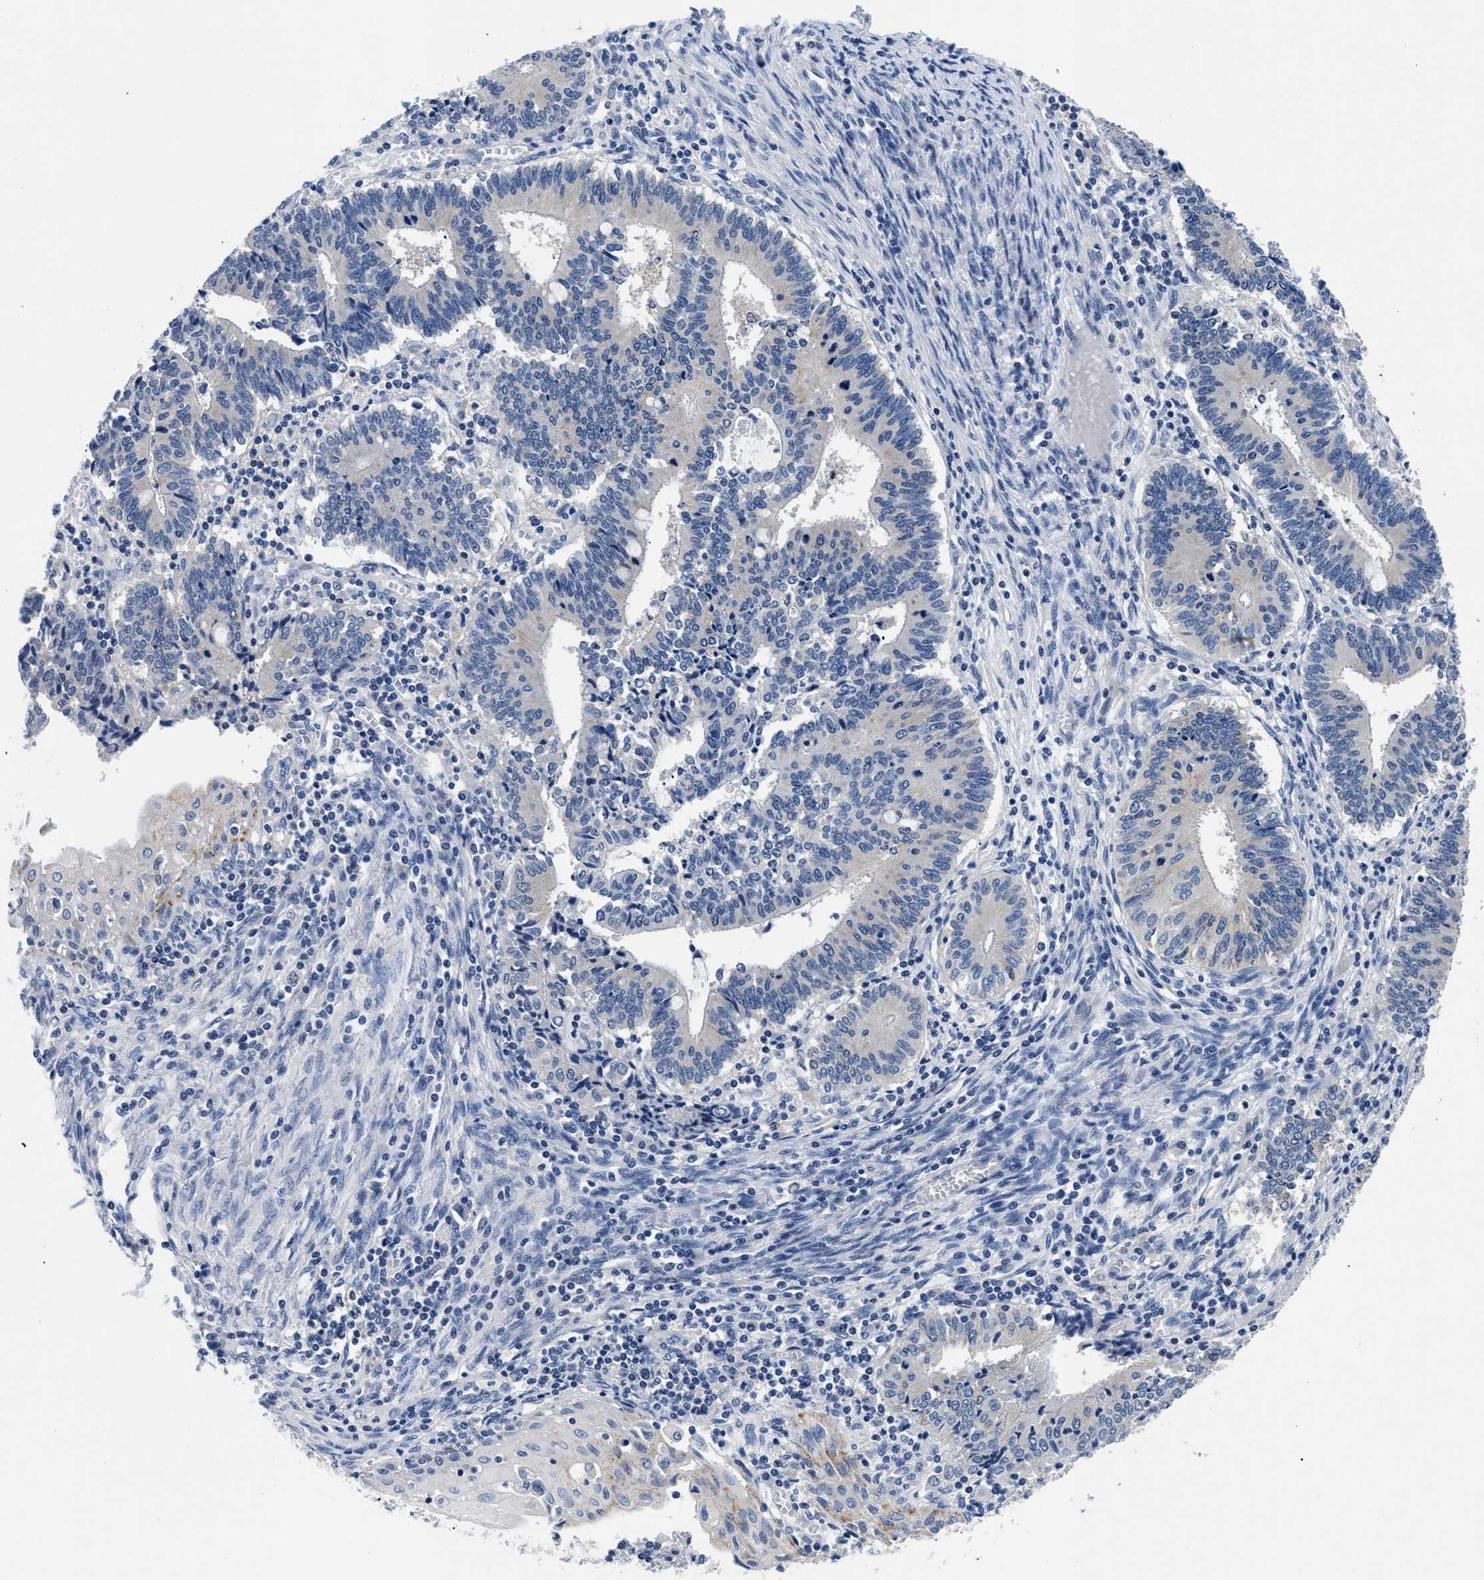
{"staining": {"intensity": "negative", "quantity": "none", "location": "none"}, "tissue": "cervical cancer", "cell_type": "Tumor cells", "image_type": "cancer", "snomed": [{"axis": "morphology", "description": "Adenocarcinoma, NOS"}, {"axis": "topography", "description": "Cervix"}], "caption": "Image shows no protein staining in tumor cells of cervical cancer (adenocarcinoma) tissue.", "gene": "MEA1", "patient": {"sex": "female", "age": 44}}